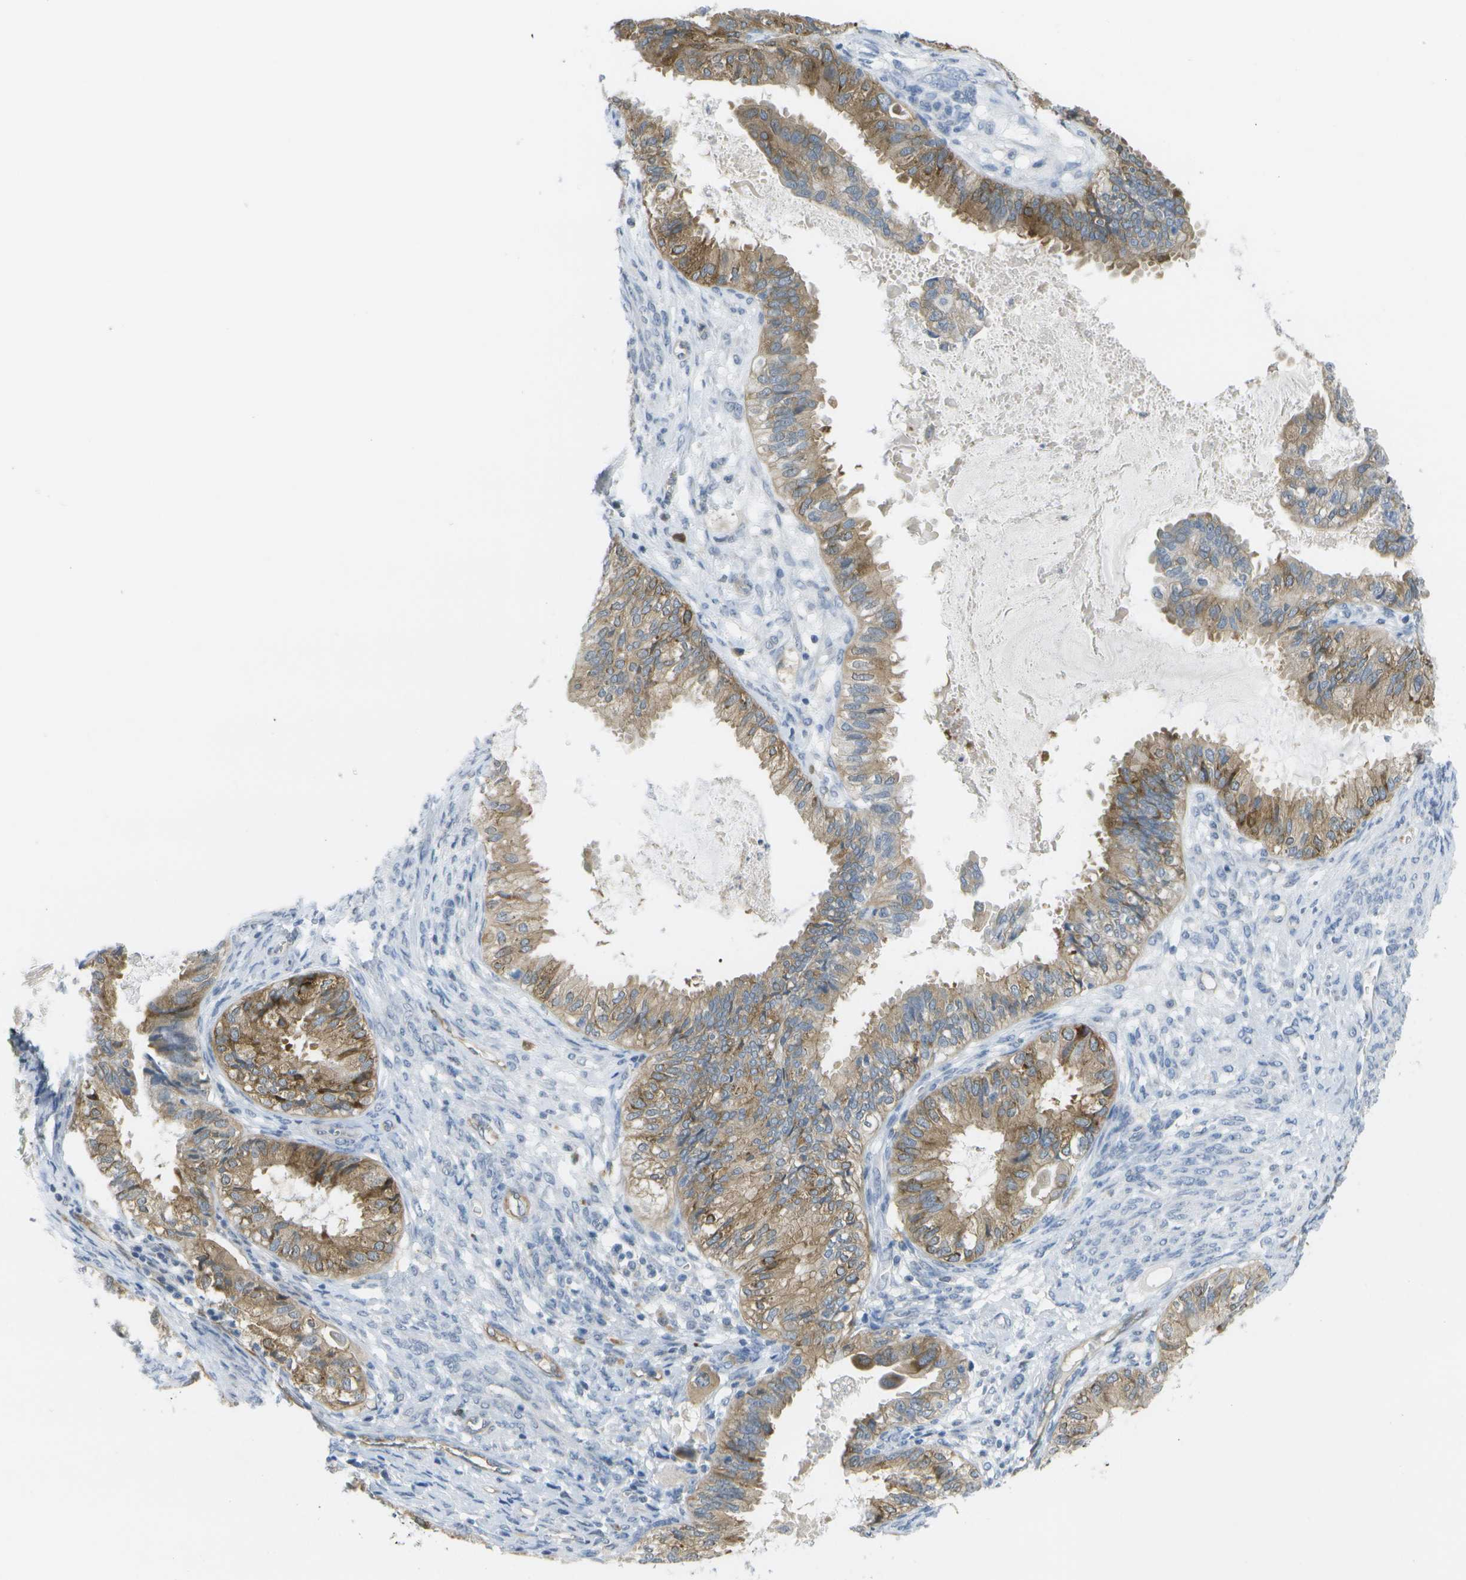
{"staining": {"intensity": "moderate", "quantity": ">75%", "location": "cytoplasmic/membranous"}, "tissue": "cervical cancer", "cell_type": "Tumor cells", "image_type": "cancer", "snomed": [{"axis": "morphology", "description": "Normal tissue, NOS"}, {"axis": "morphology", "description": "Adenocarcinoma, NOS"}, {"axis": "topography", "description": "Cervix"}, {"axis": "topography", "description": "Endometrium"}], "caption": "Immunohistochemistry (IHC) of human adenocarcinoma (cervical) exhibits medium levels of moderate cytoplasmic/membranous positivity in approximately >75% of tumor cells. The staining was performed using DAB (3,3'-diaminobenzidine), with brown indicating positive protein expression. Nuclei are stained blue with hematoxylin.", "gene": "MARCHF8", "patient": {"sex": "female", "age": 86}}